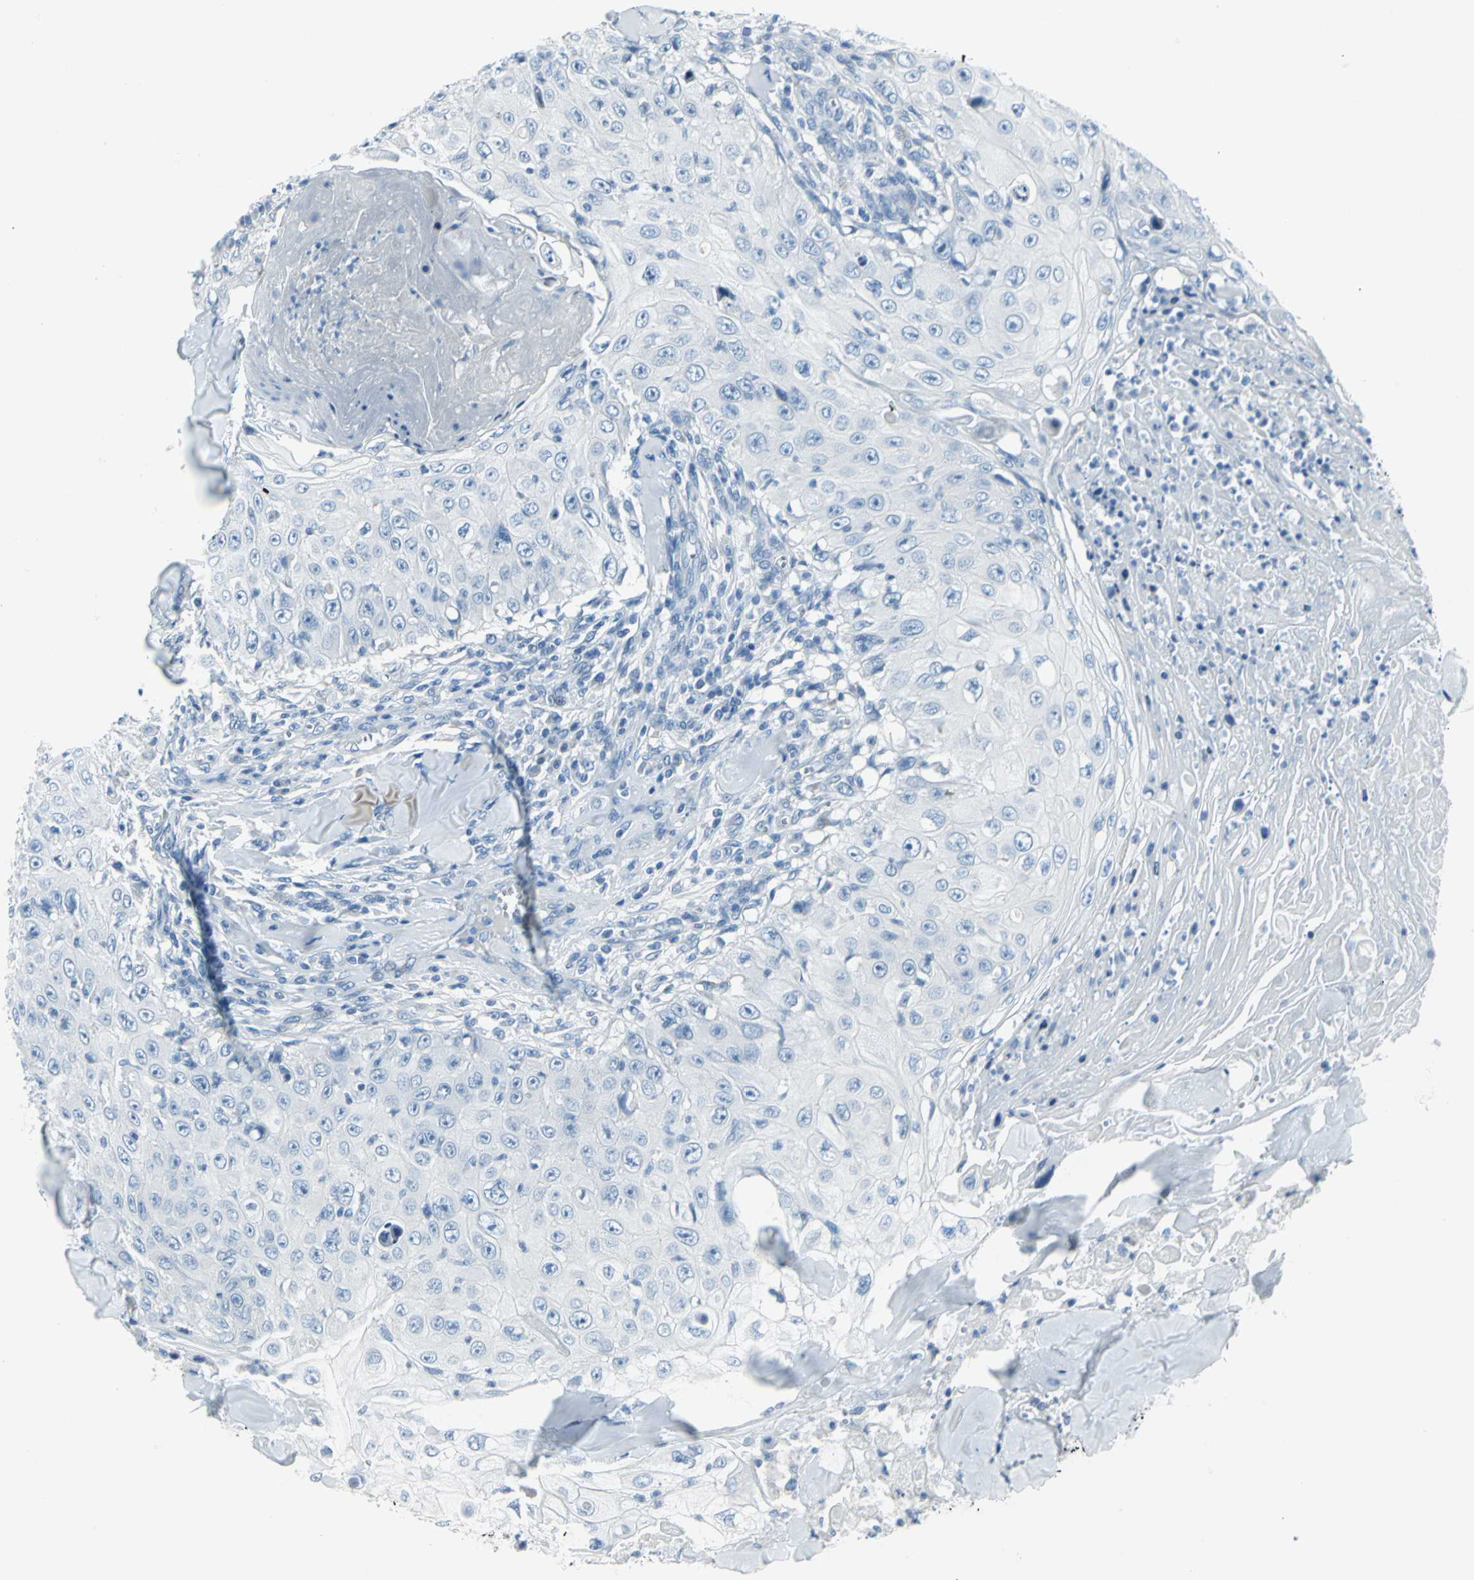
{"staining": {"intensity": "negative", "quantity": "none", "location": "none"}, "tissue": "skin cancer", "cell_type": "Tumor cells", "image_type": "cancer", "snomed": [{"axis": "morphology", "description": "Squamous cell carcinoma, NOS"}, {"axis": "topography", "description": "Skin"}], "caption": "Histopathology image shows no protein positivity in tumor cells of squamous cell carcinoma (skin) tissue.", "gene": "DNAI2", "patient": {"sex": "male", "age": 86}}